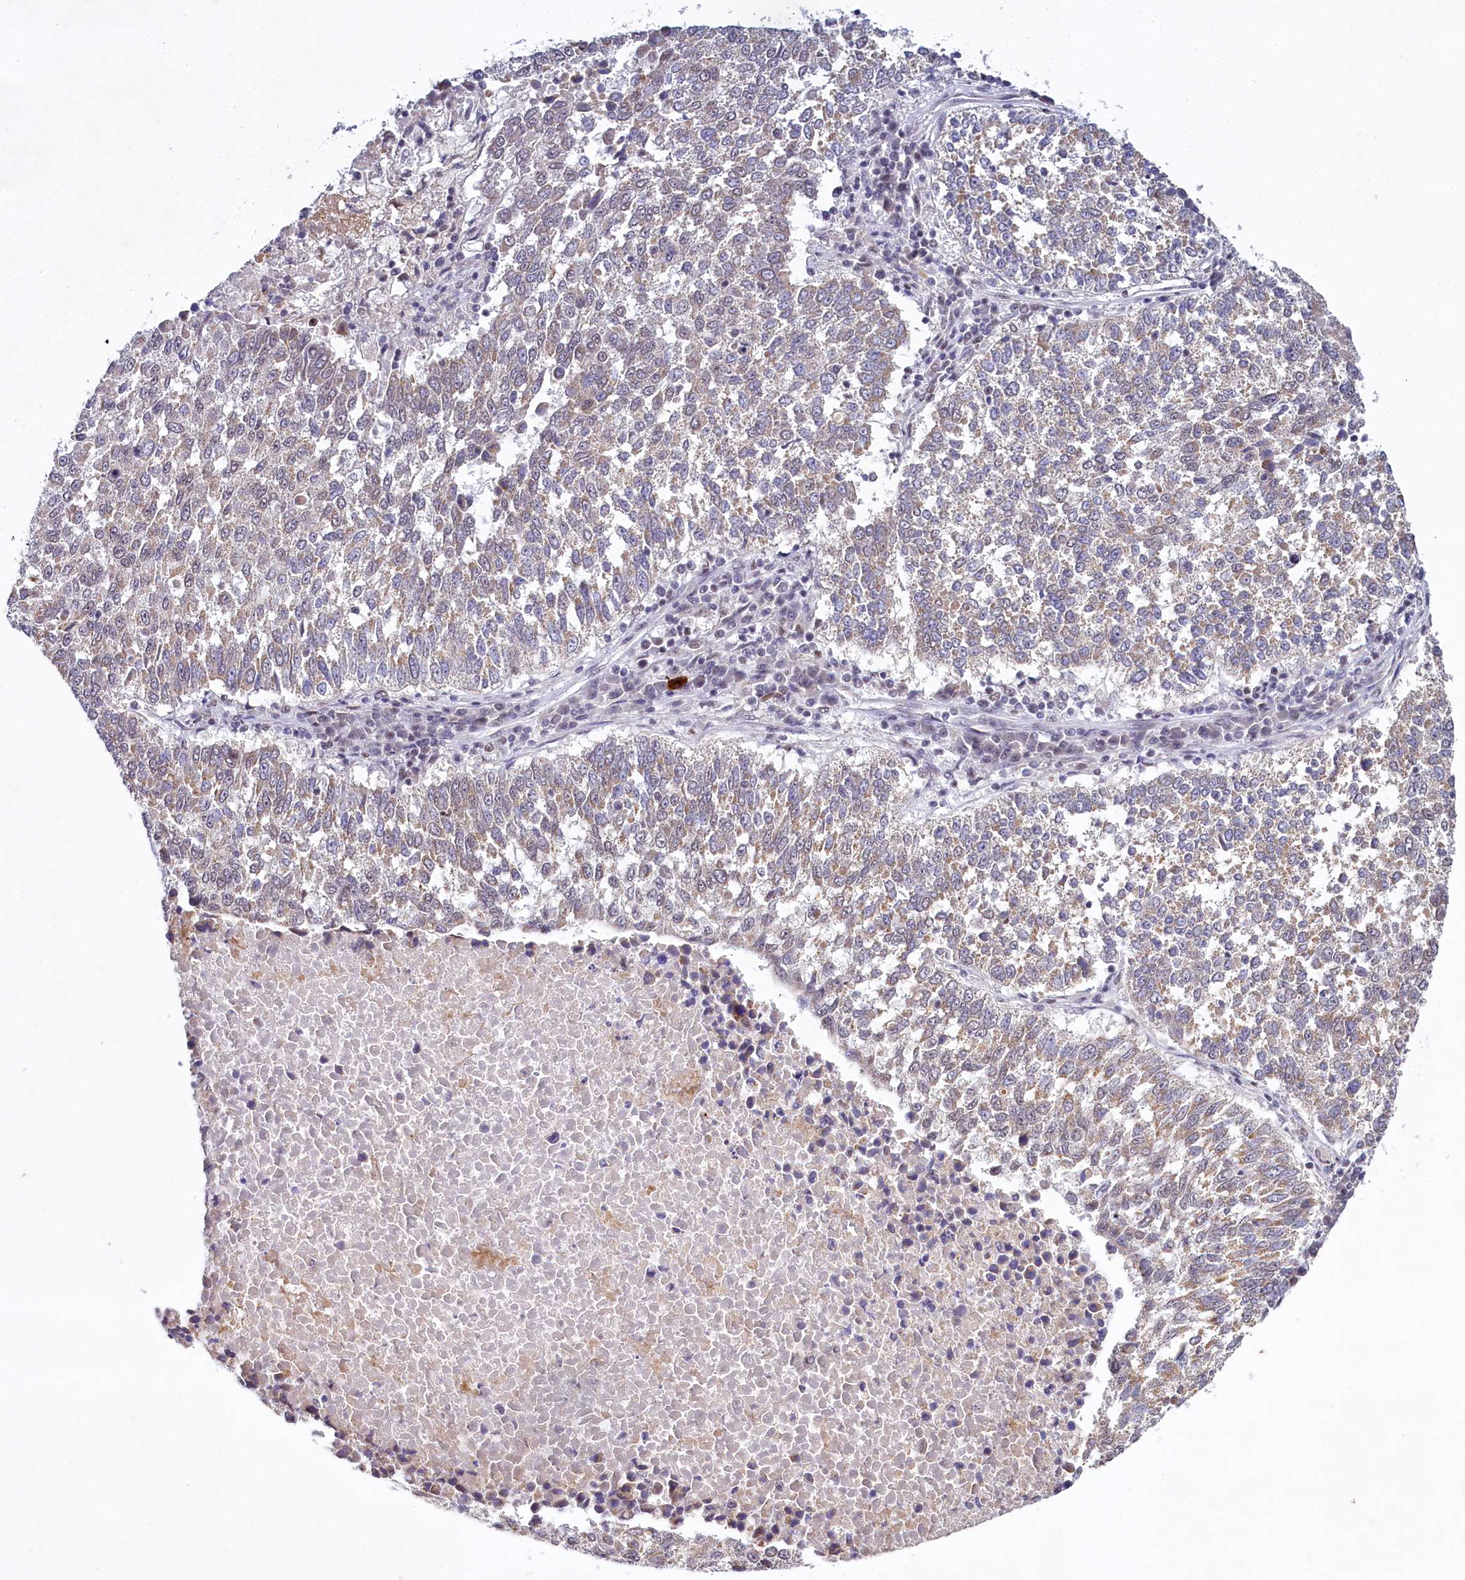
{"staining": {"intensity": "weak", "quantity": "25%-75%", "location": "cytoplasmic/membranous"}, "tissue": "lung cancer", "cell_type": "Tumor cells", "image_type": "cancer", "snomed": [{"axis": "morphology", "description": "Squamous cell carcinoma, NOS"}, {"axis": "topography", "description": "Lung"}], "caption": "The immunohistochemical stain highlights weak cytoplasmic/membranous expression in tumor cells of squamous cell carcinoma (lung) tissue. (Stains: DAB in brown, nuclei in blue, Microscopy: brightfield microscopy at high magnification).", "gene": "PPHLN1", "patient": {"sex": "male", "age": 73}}